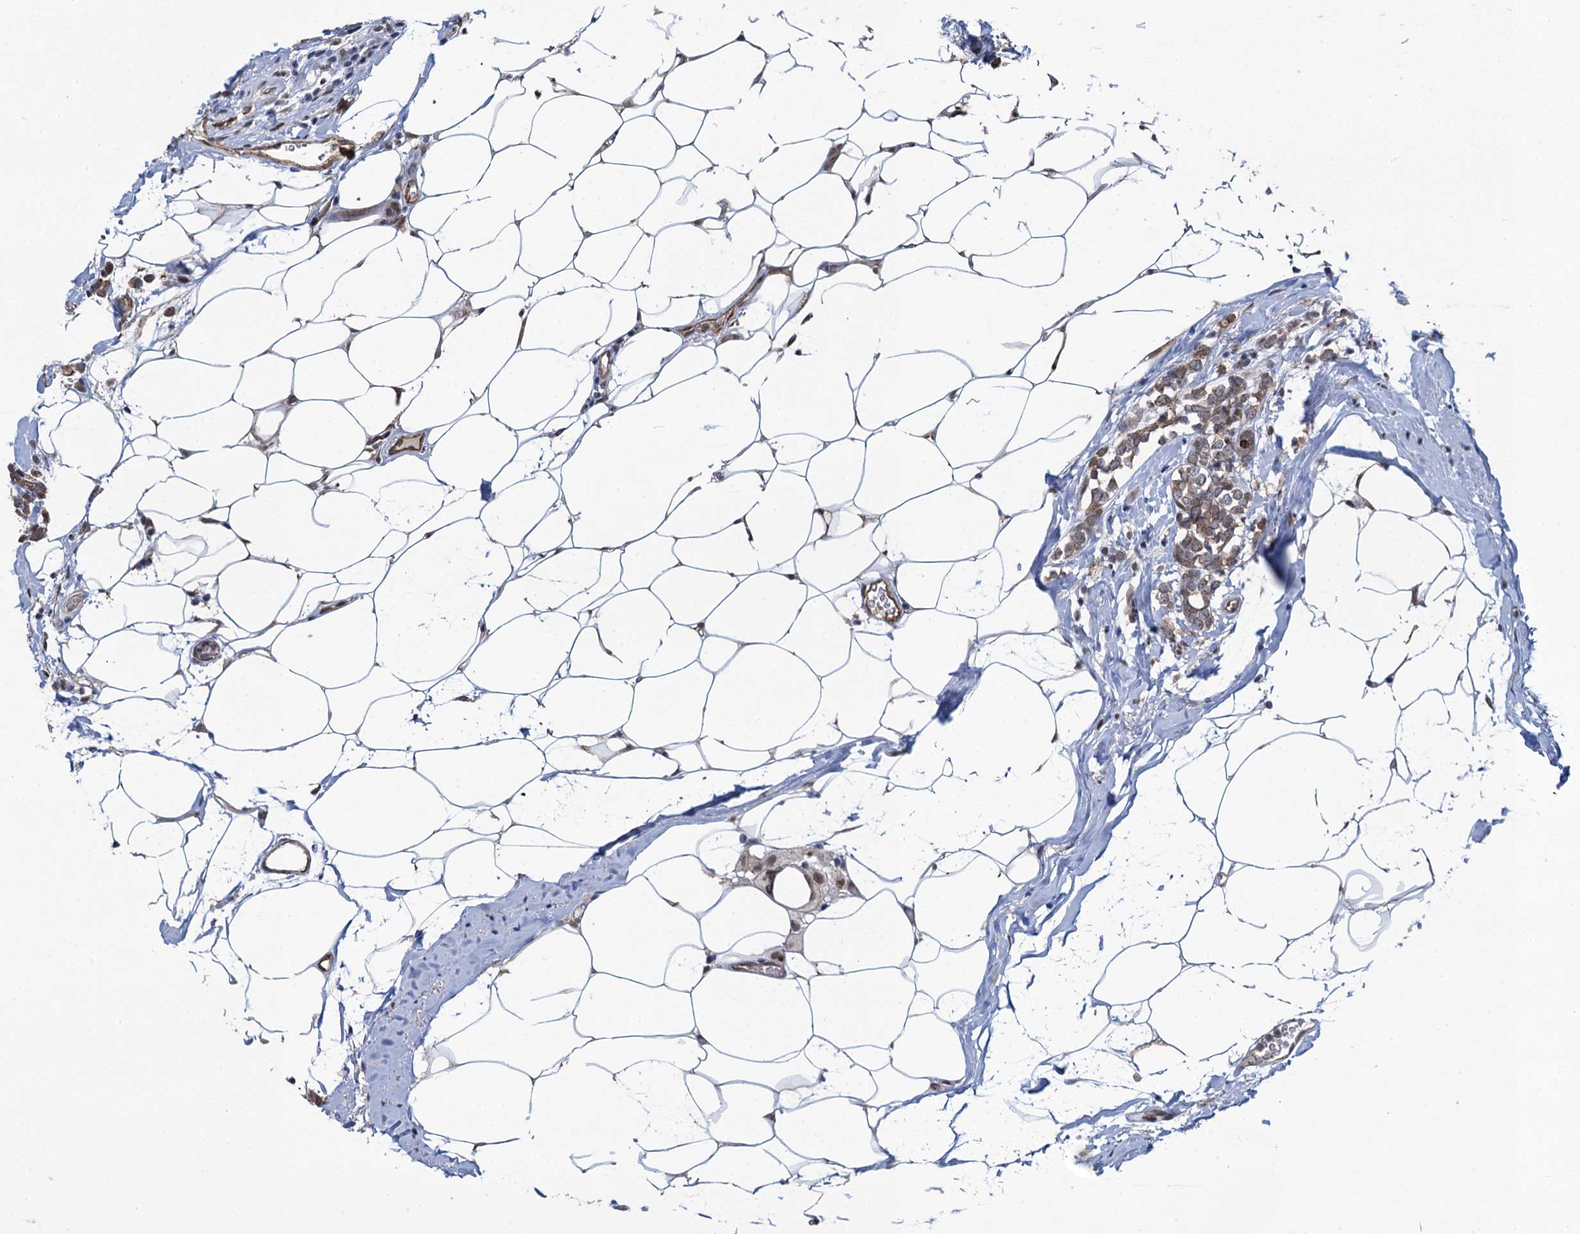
{"staining": {"intensity": "moderate", "quantity": "25%-75%", "location": "cytoplasmic/membranous"}, "tissue": "breast cancer", "cell_type": "Tumor cells", "image_type": "cancer", "snomed": [{"axis": "morphology", "description": "Lobular carcinoma"}, {"axis": "topography", "description": "Breast"}], "caption": "There is medium levels of moderate cytoplasmic/membranous expression in tumor cells of breast cancer, as demonstrated by immunohistochemical staining (brown color).", "gene": "EVX2", "patient": {"sex": "female", "age": 58}}